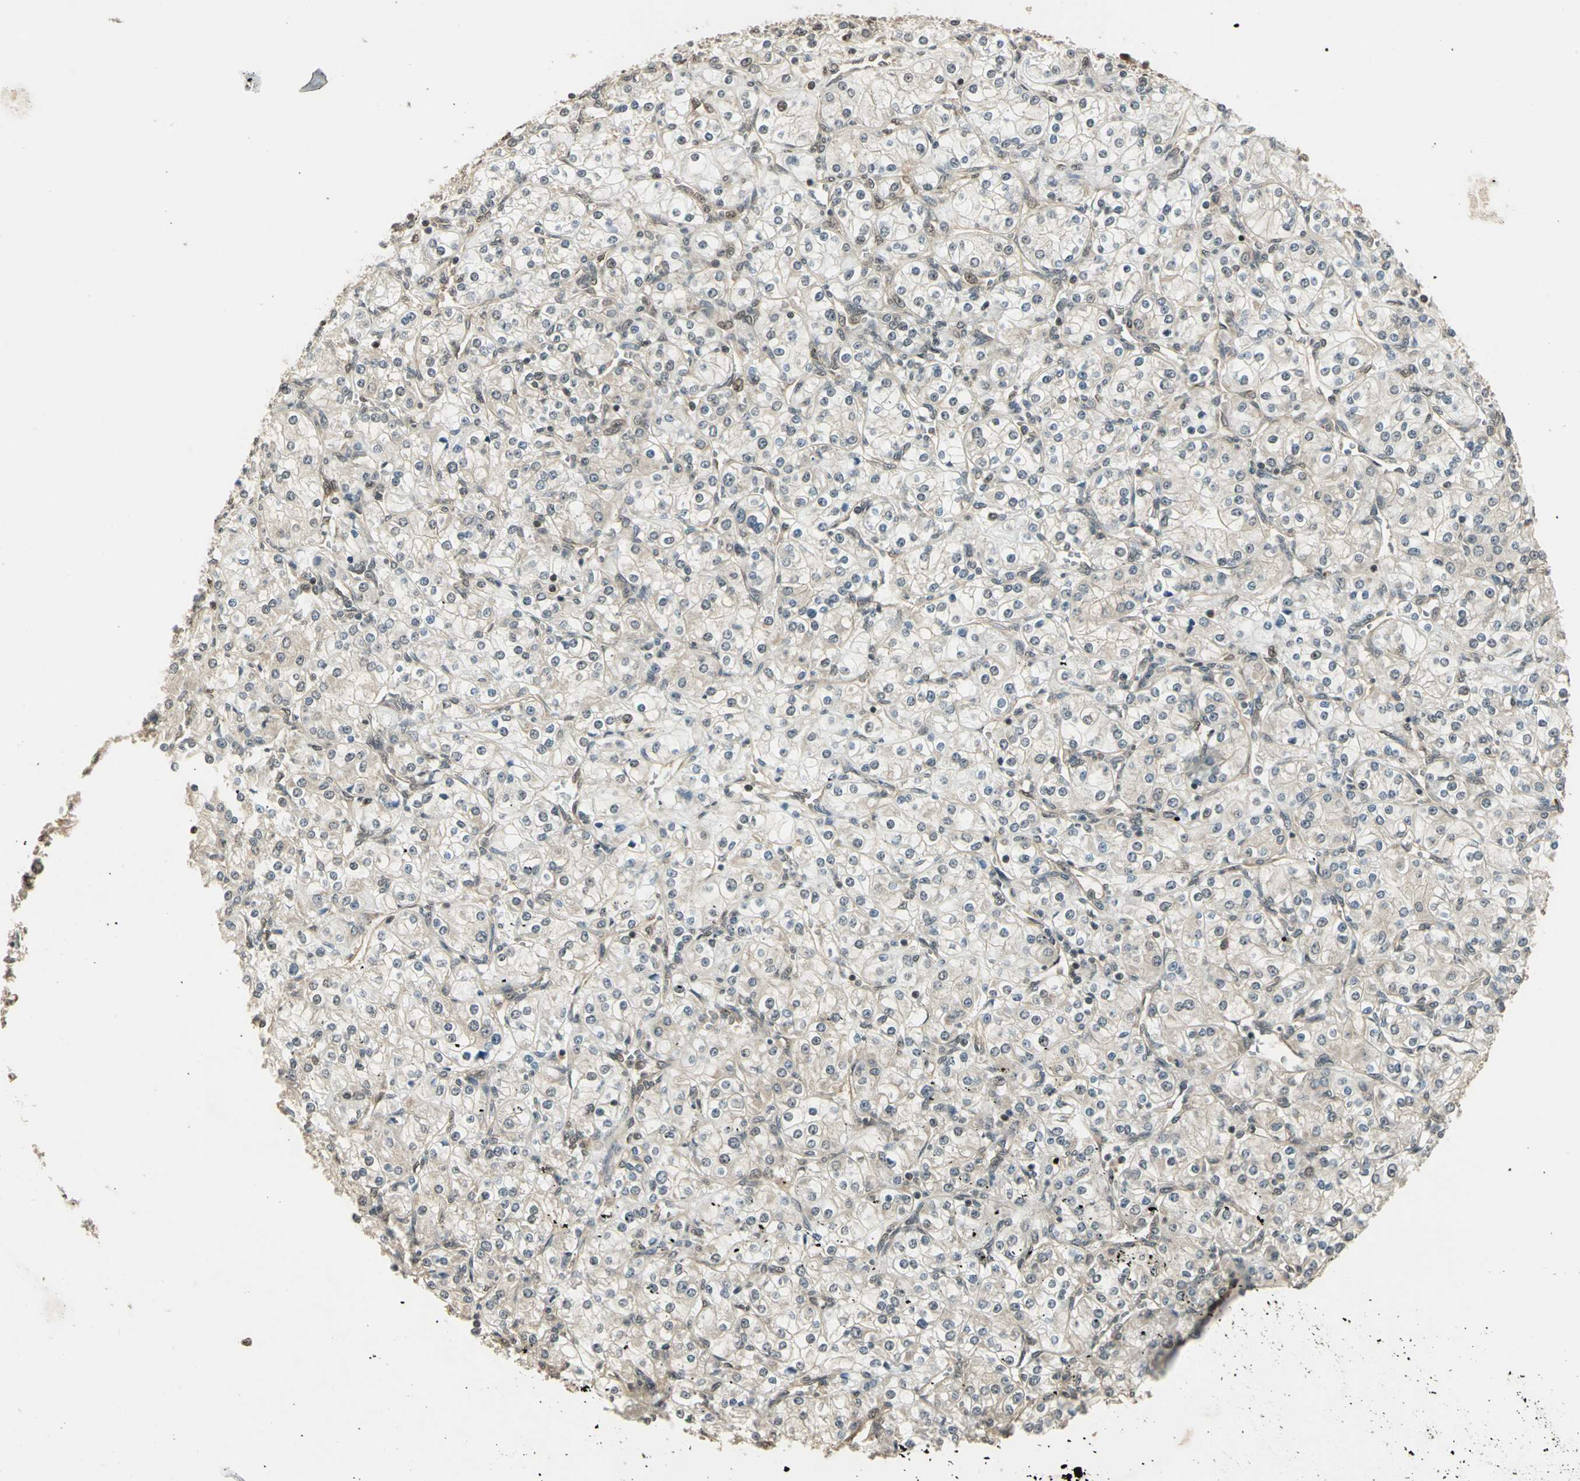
{"staining": {"intensity": "weak", "quantity": "25%-75%", "location": "cytoplasmic/membranous"}, "tissue": "renal cancer", "cell_type": "Tumor cells", "image_type": "cancer", "snomed": [{"axis": "morphology", "description": "Adenocarcinoma, NOS"}, {"axis": "topography", "description": "Kidney"}], "caption": "Tumor cells display low levels of weak cytoplasmic/membranous positivity in about 25%-75% of cells in renal cancer (adenocarcinoma). (Brightfield microscopy of DAB IHC at high magnification).", "gene": "PSMC3", "patient": {"sex": "male", "age": 77}}